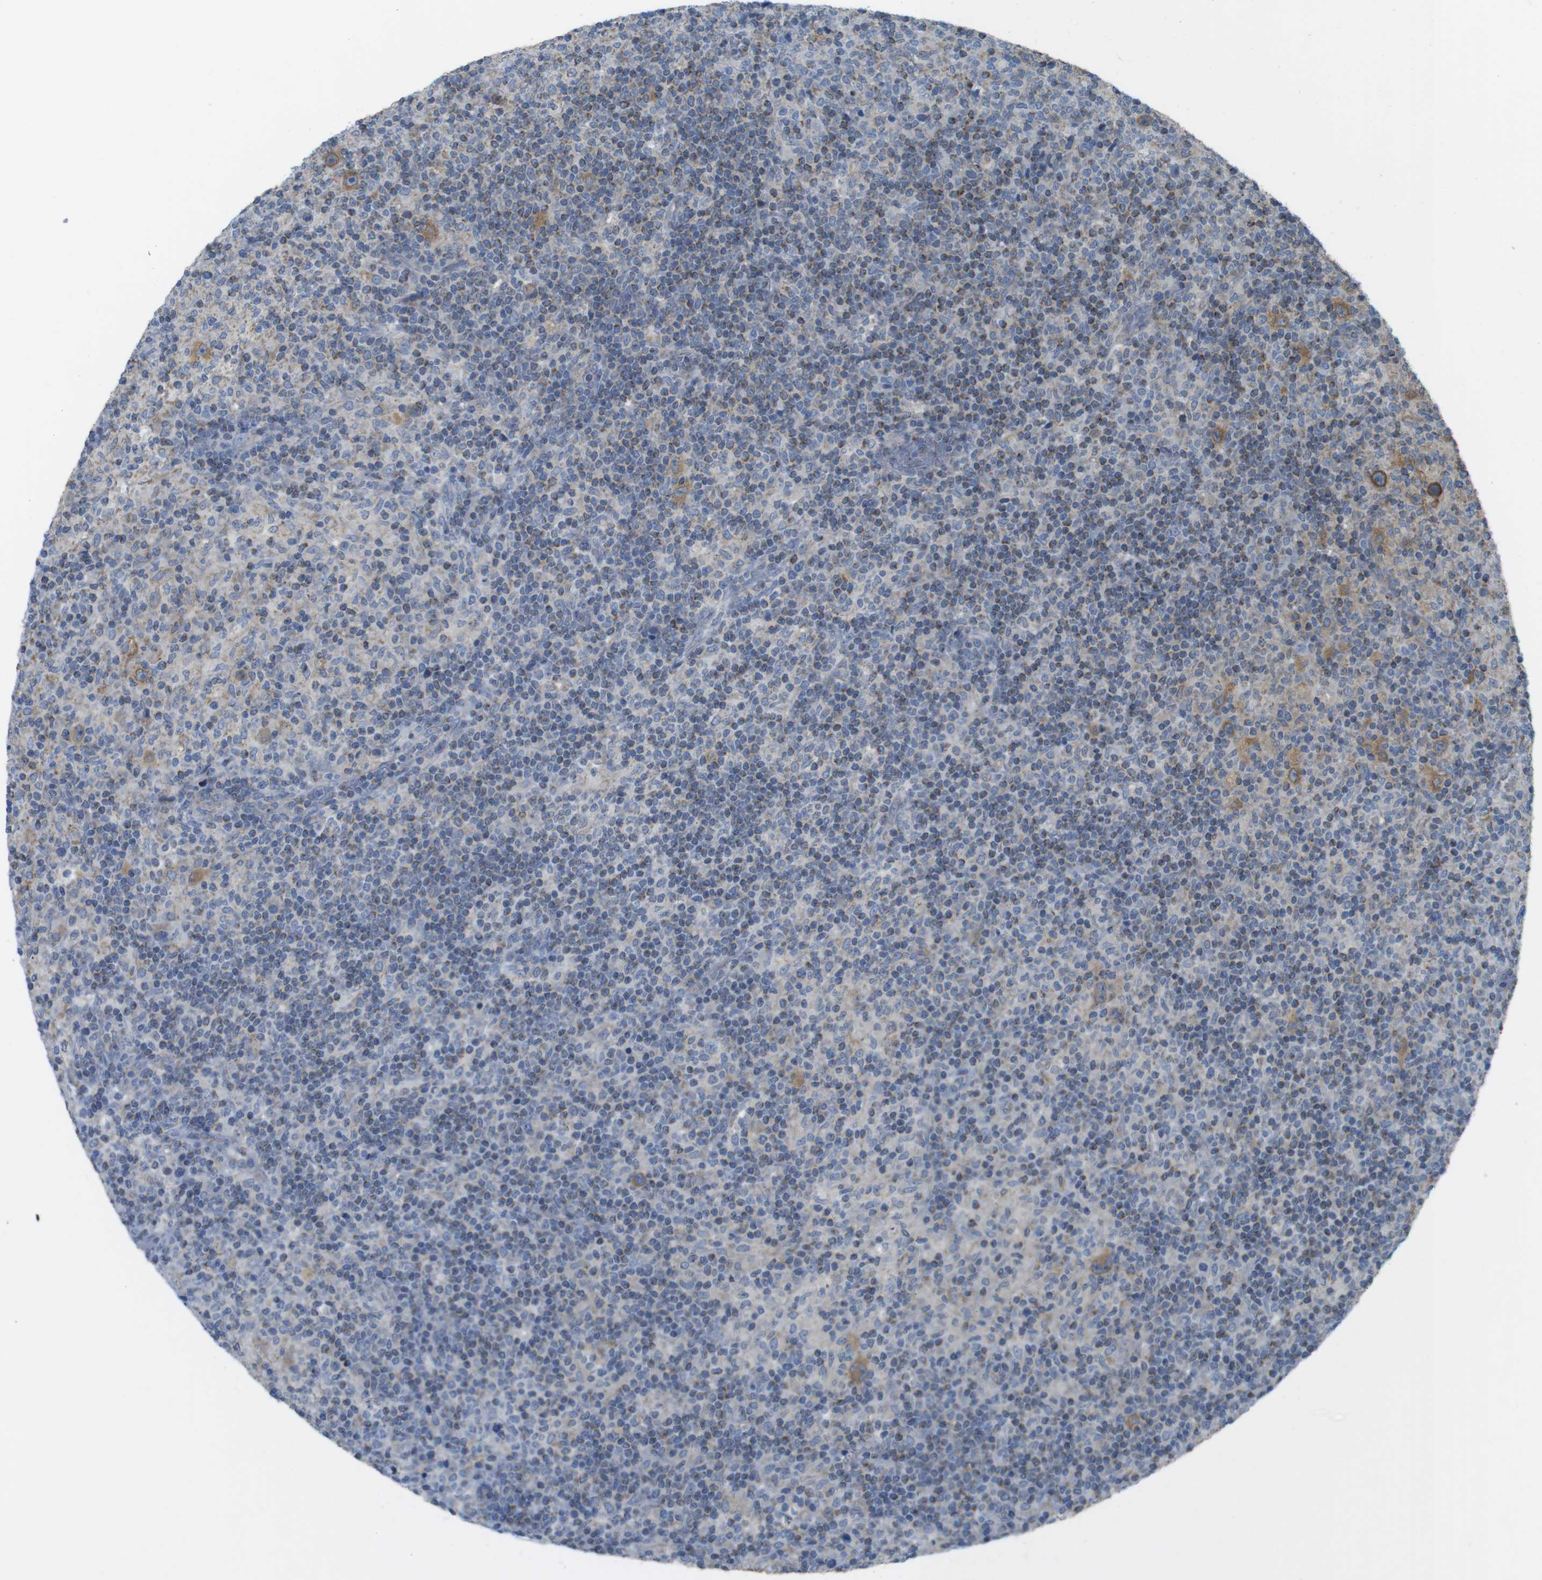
{"staining": {"intensity": "weak", "quantity": "<25%", "location": "cytoplasmic/membranous"}, "tissue": "lymphoma", "cell_type": "Tumor cells", "image_type": "cancer", "snomed": [{"axis": "morphology", "description": "Hodgkin's disease, NOS"}, {"axis": "topography", "description": "Lymph node"}], "caption": "The image exhibits no significant positivity in tumor cells of Hodgkin's disease.", "gene": "GRIK2", "patient": {"sex": "male", "age": 70}}